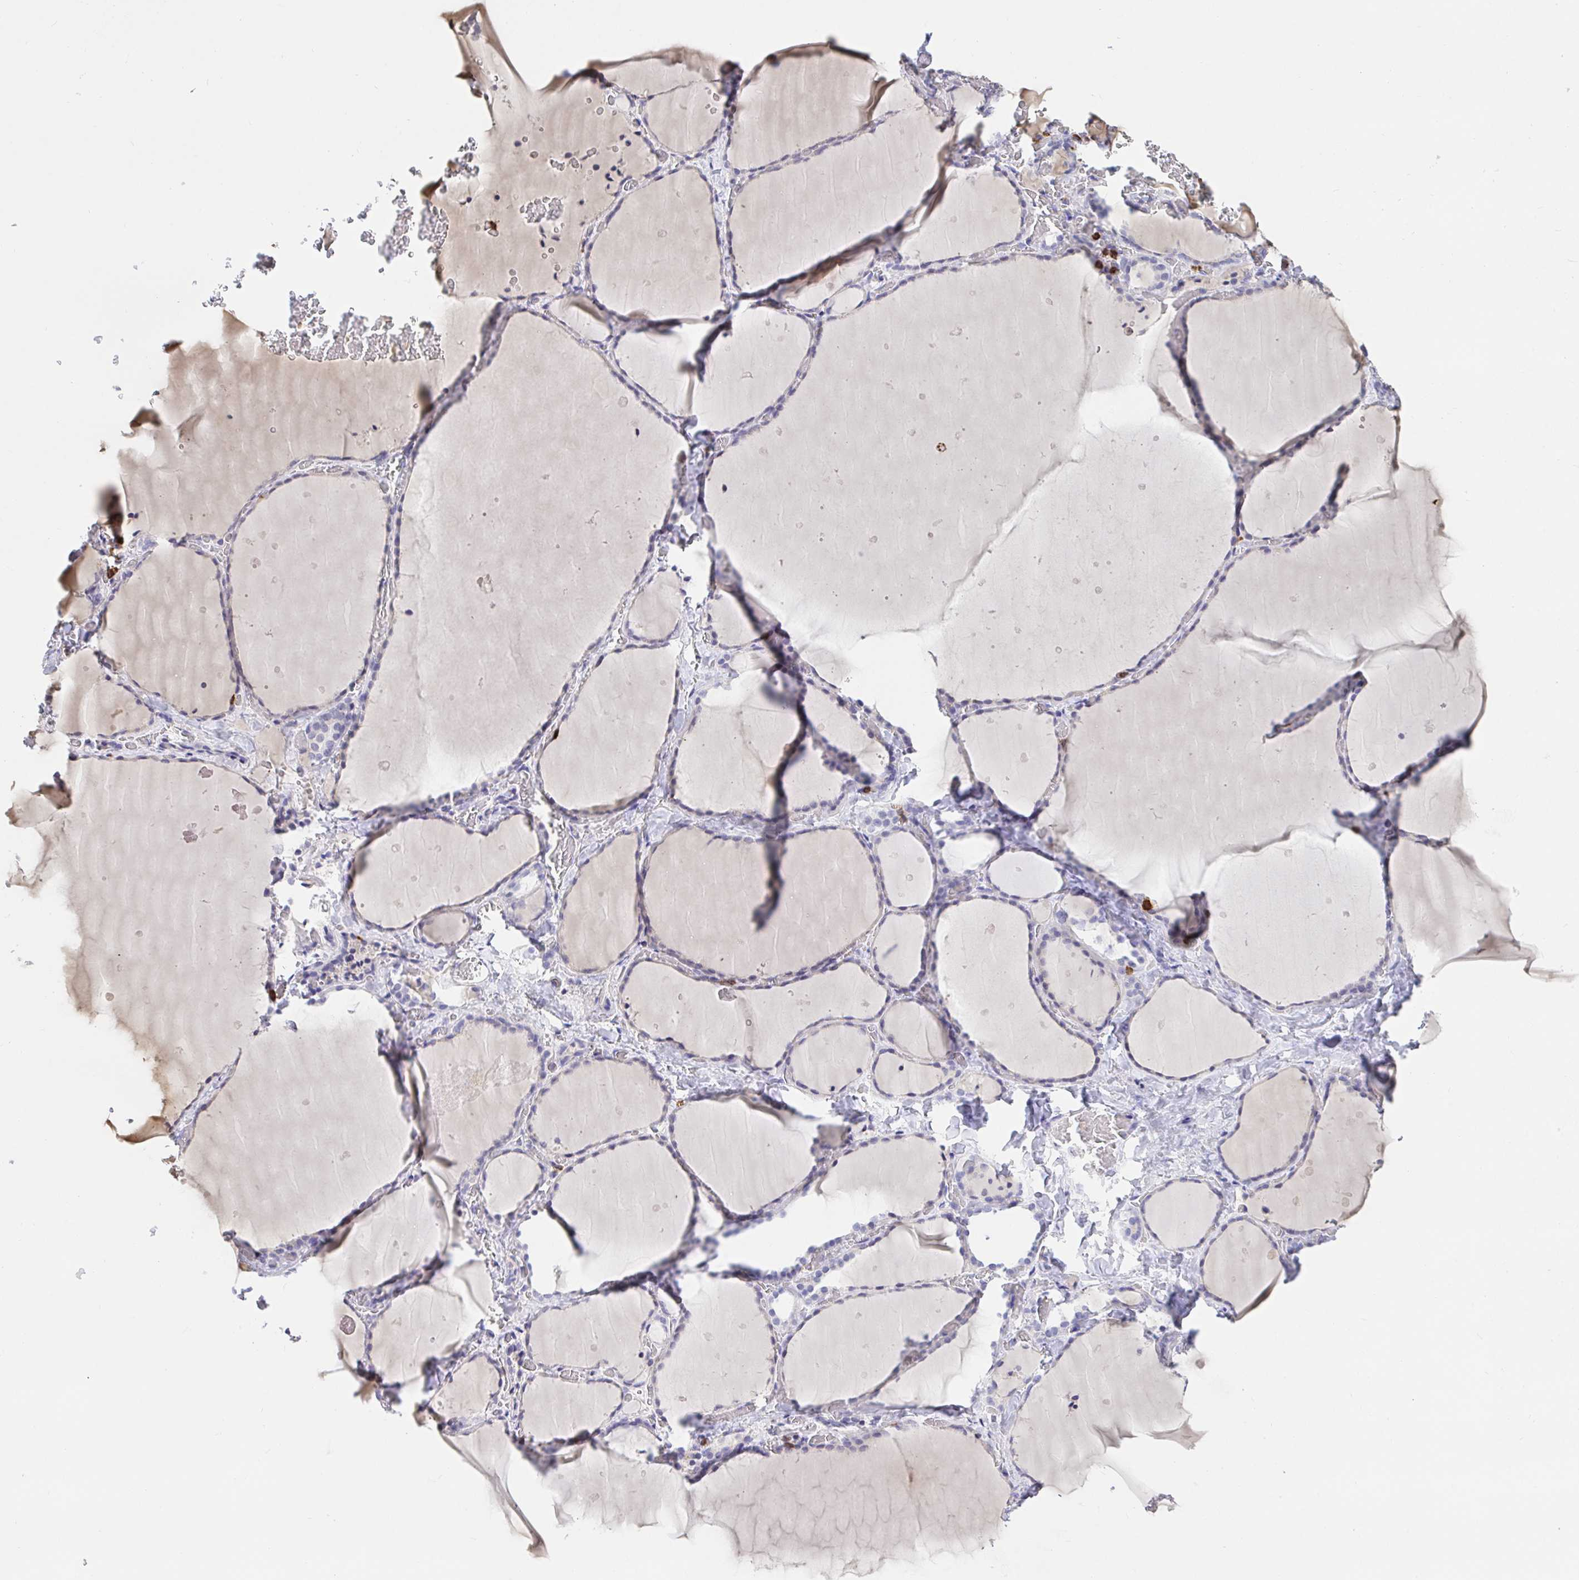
{"staining": {"intensity": "negative", "quantity": "none", "location": "none"}, "tissue": "thyroid gland", "cell_type": "Glandular cells", "image_type": "normal", "snomed": [{"axis": "morphology", "description": "Normal tissue, NOS"}, {"axis": "topography", "description": "Thyroid gland"}], "caption": "Immunohistochemistry (IHC) of benign human thyroid gland displays no positivity in glandular cells.", "gene": "SKAP1", "patient": {"sex": "female", "age": 36}}